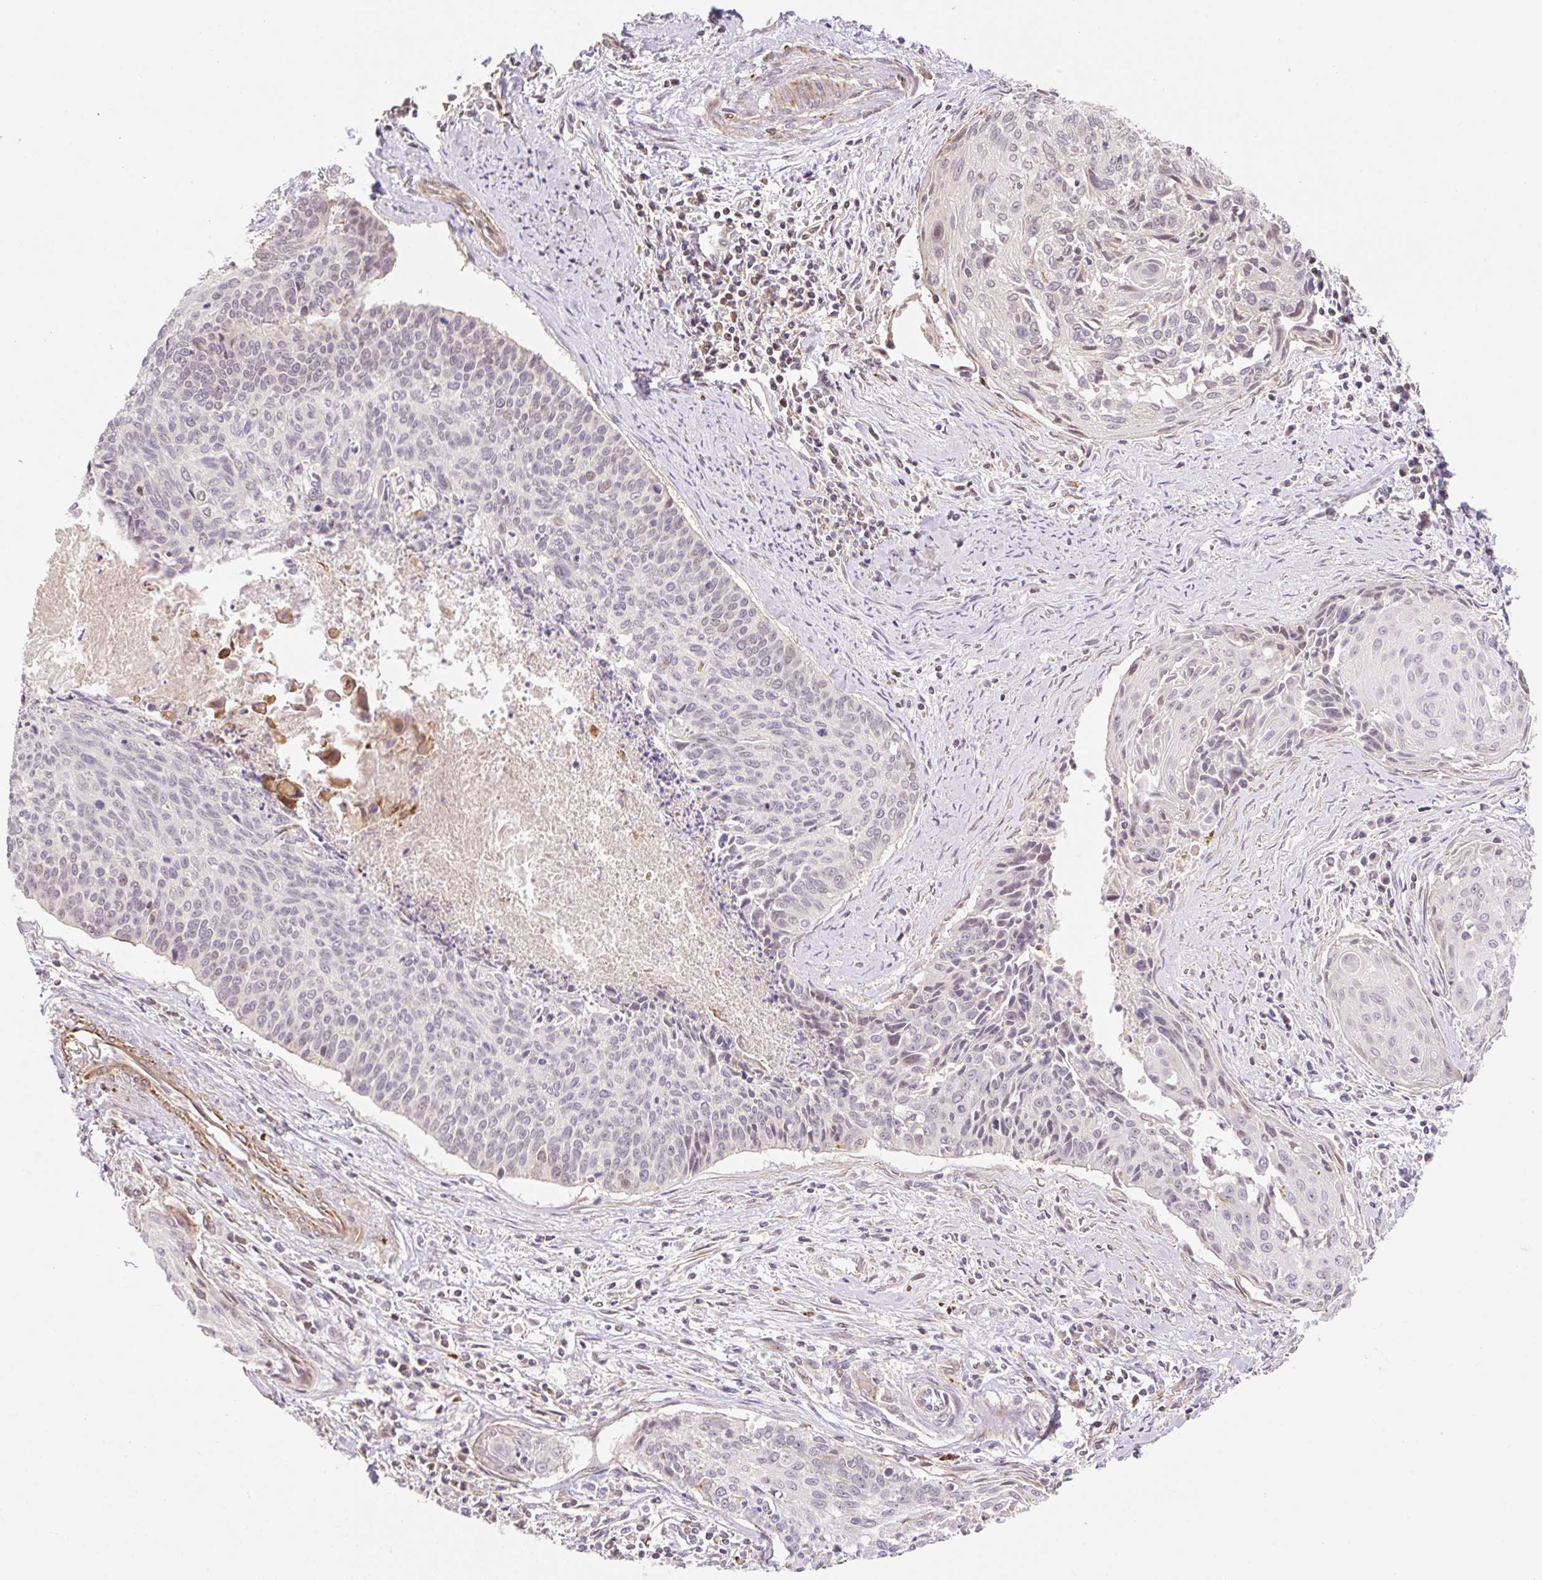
{"staining": {"intensity": "weak", "quantity": "<25%", "location": "nuclear"}, "tissue": "cervical cancer", "cell_type": "Tumor cells", "image_type": "cancer", "snomed": [{"axis": "morphology", "description": "Squamous cell carcinoma, NOS"}, {"axis": "topography", "description": "Cervix"}], "caption": "Immunohistochemical staining of human cervical cancer demonstrates no significant expression in tumor cells.", "gene": "EMC10", "patient": {"sex": "female", "age": 55}}